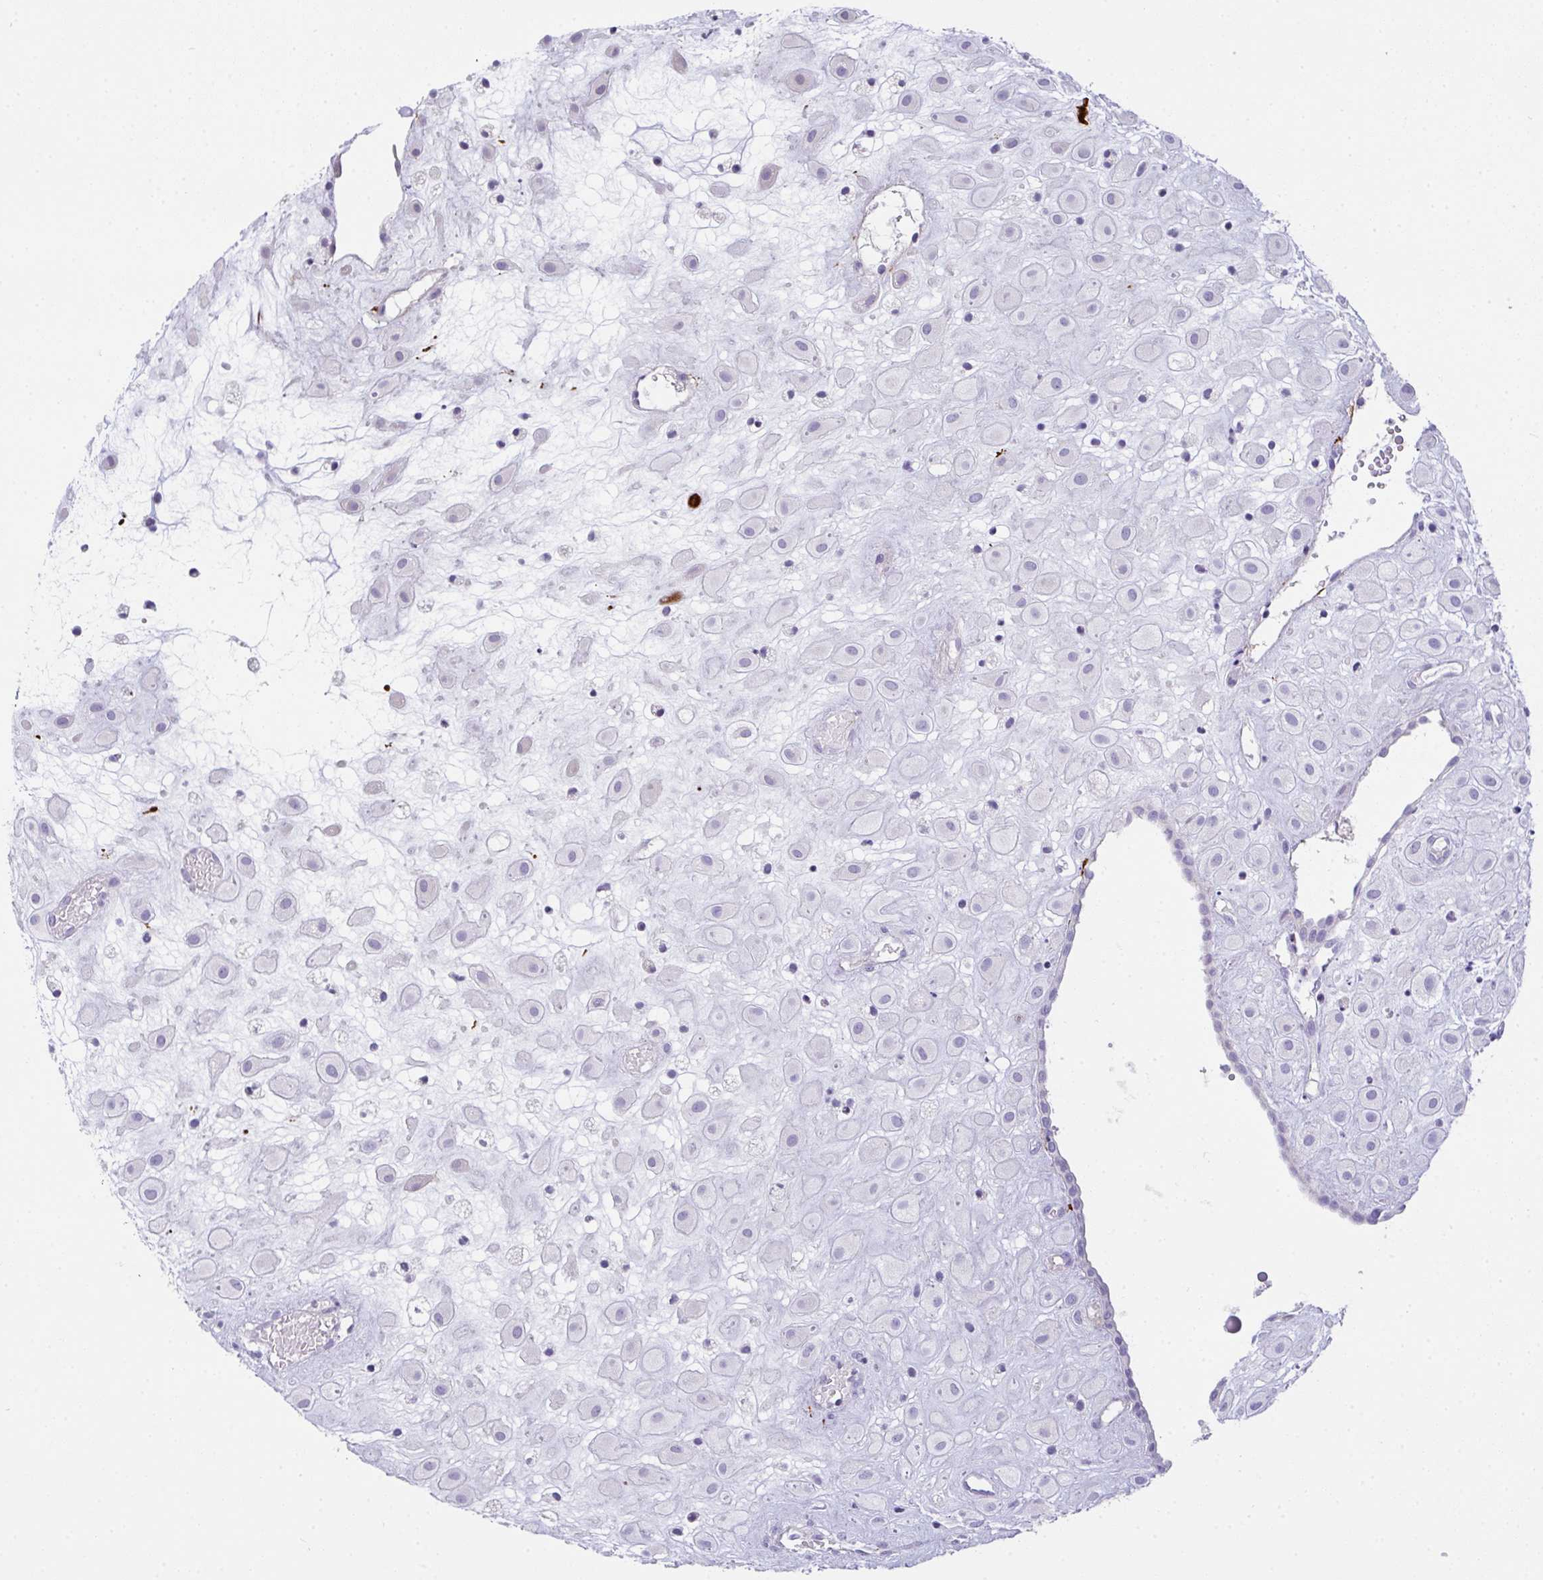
{"staining": {"intensity": "negative", "quantity": "none", "location": "none"}, "tissue": "placenta", "cell_type": "Decidual cells", "image_type": "normal", "snomed": [{"axis": "morphology", "description": "Normal tissue, NOS"}, {"axis": "topography", "description": "Placenta"}], "caption": "There is no significant staining in decidual cells of placenta. Brightfield microscopy of IHC stained with DAB (3,3'-diaminobenzidine) (brown) and hematoxylin (blue), captured at high magnification.", "gene": "COX7B", "patient": {"sex": "female", "age": 24}}